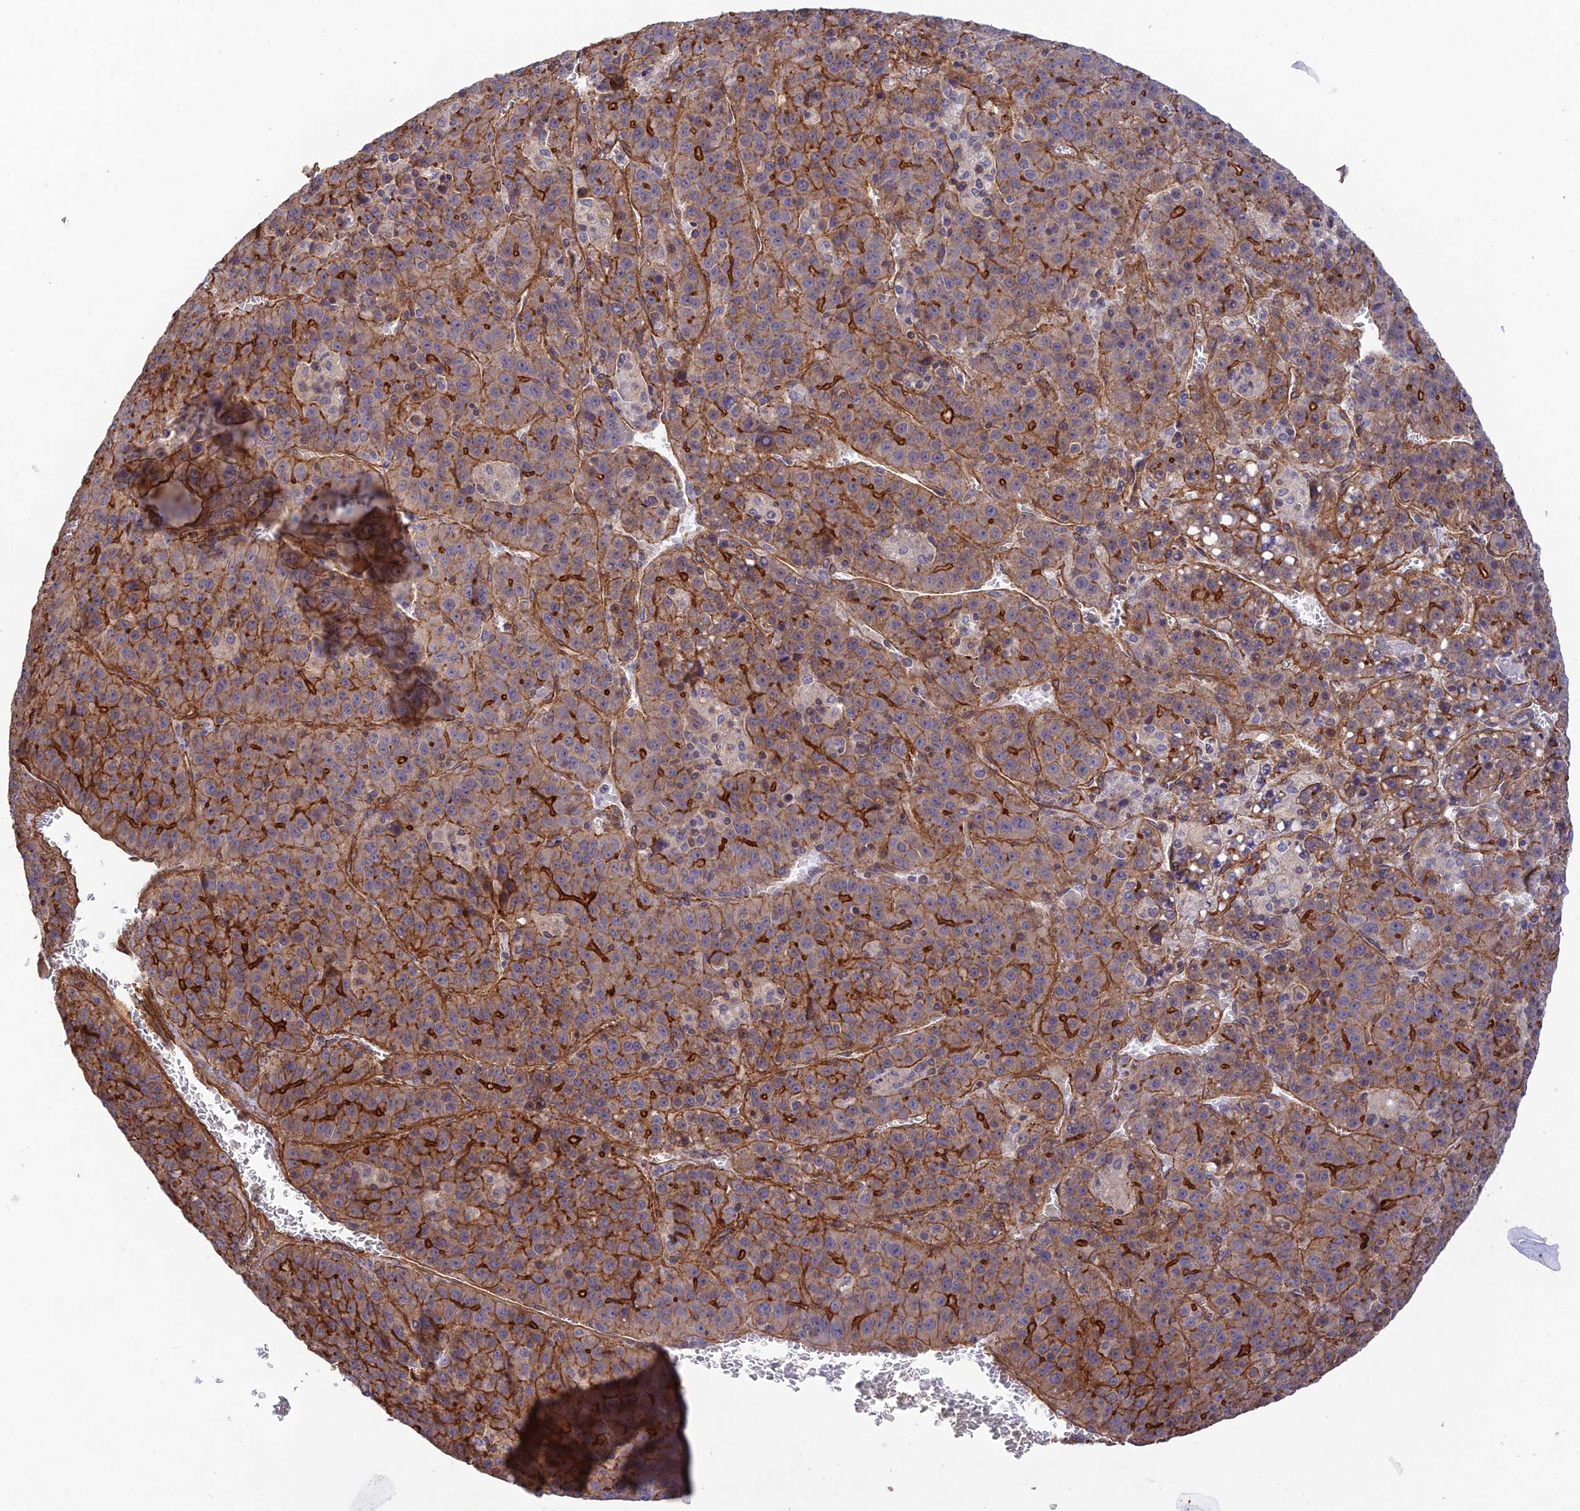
{"staining": {"intensity": "moderate", "quantity": ">75%", "location": "cytoplasmic/membranous"}, "tissue": "liver cancer", "cell_type": "Tumor cells", "image_type": "cancer", "snomed": [{"axis": "morphology", "description": "Carcinoma, Hepatocellular, NOS"}, {"axis": "topography", "description": "Liver"}], "caption": "A micrograph showing moderate cytoplasmic/membranous staining in about >75% of tumor cells in hepatocellular carcinoma (liver), as visualized by brown immunohistochemical staining.", "gene": "HOMER2", "patient": {"sex": "female", "age": 53}}